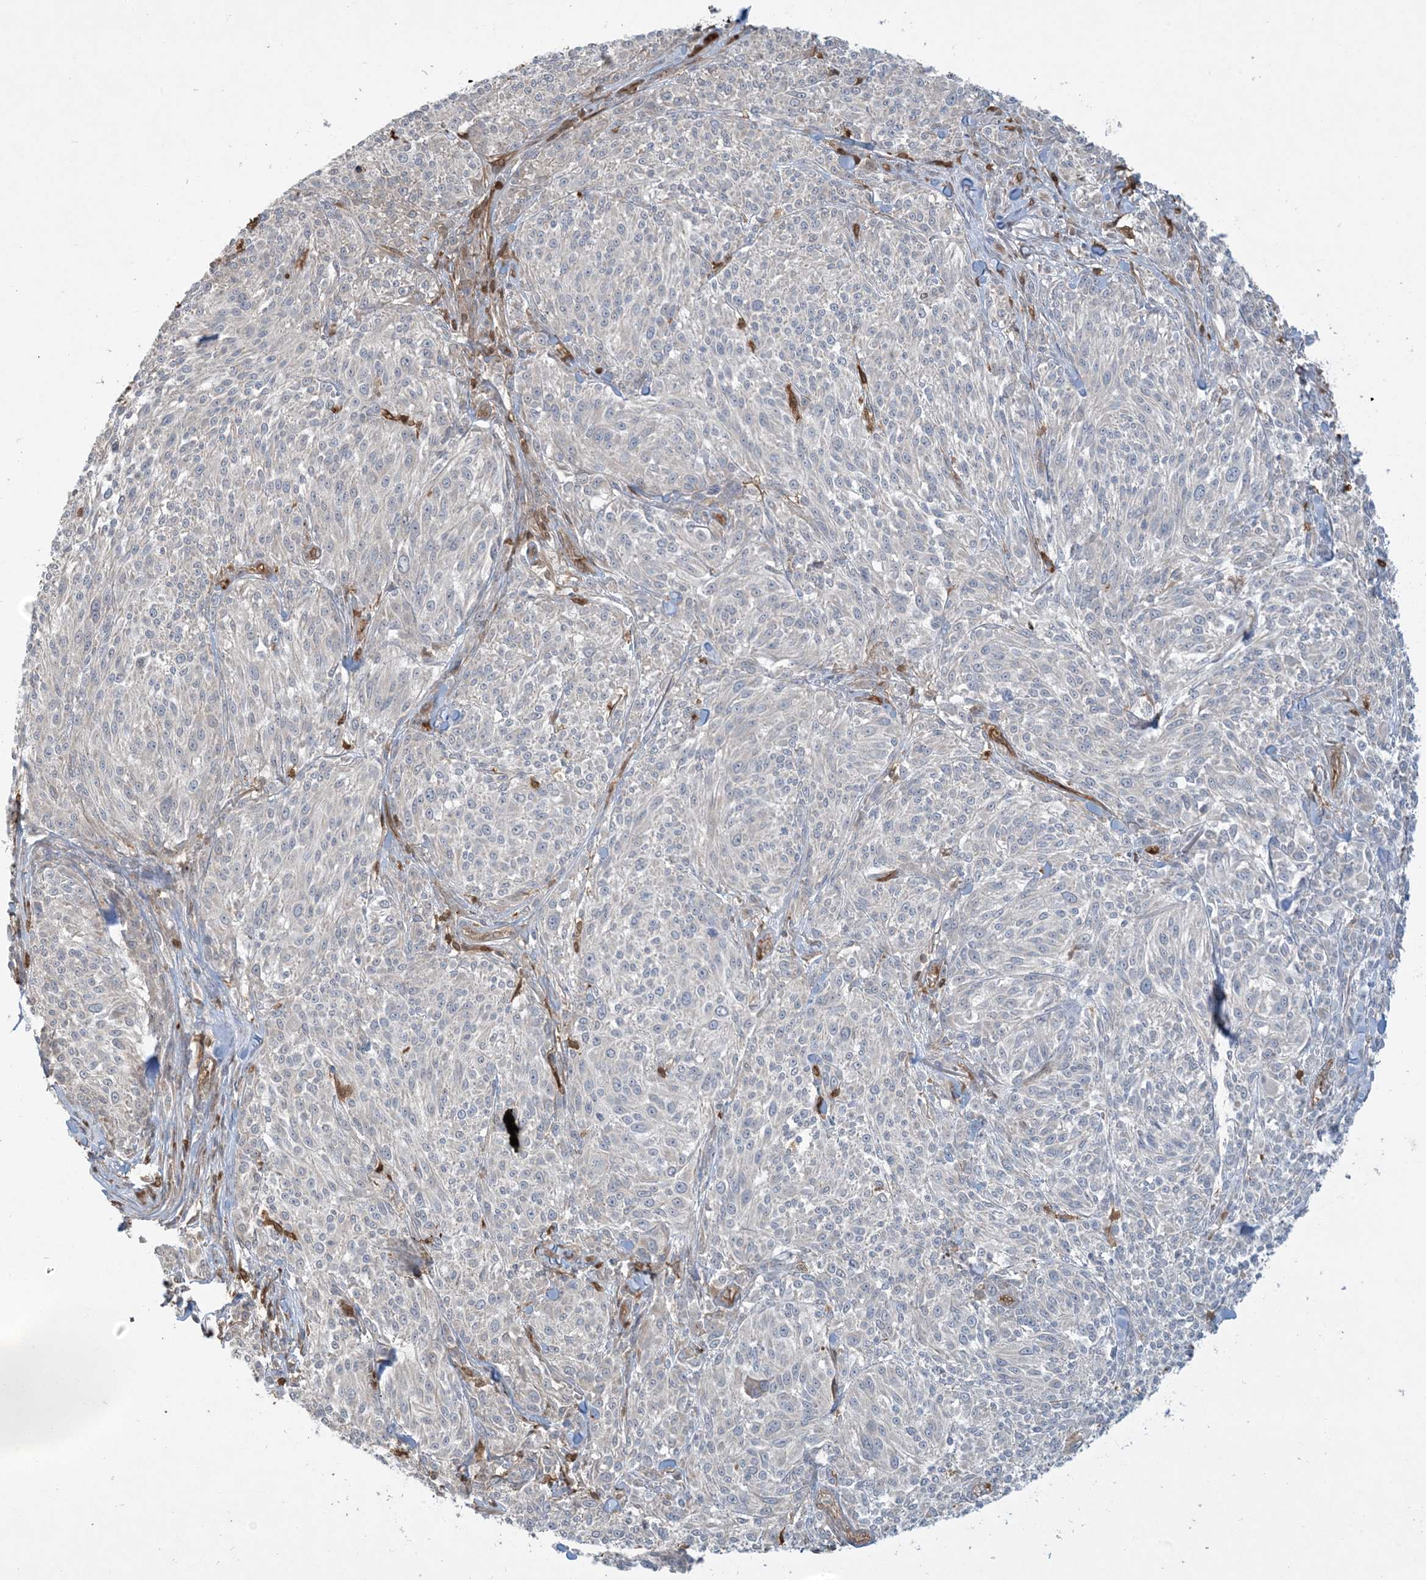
{"staining": {"intensity": "negative", "quantity": "none", "location": "none"}, "tissue": "melanoma", "cell_type": "Tumor cells", "image_type": "cancer", "snomed": [{"axis": "morphology", "description": "Malignant melanoma, NOS"}, {"axis": "topography", "description": "Skin of trunk"}], "caption": "Immunohistochemistry image of neoplastic tissue: malignant melanoma stained with DAB displays no significant protein staining in tumor cells.", "gene": "TMSB4X", "patient": {"sex": "male", "age": 71}}